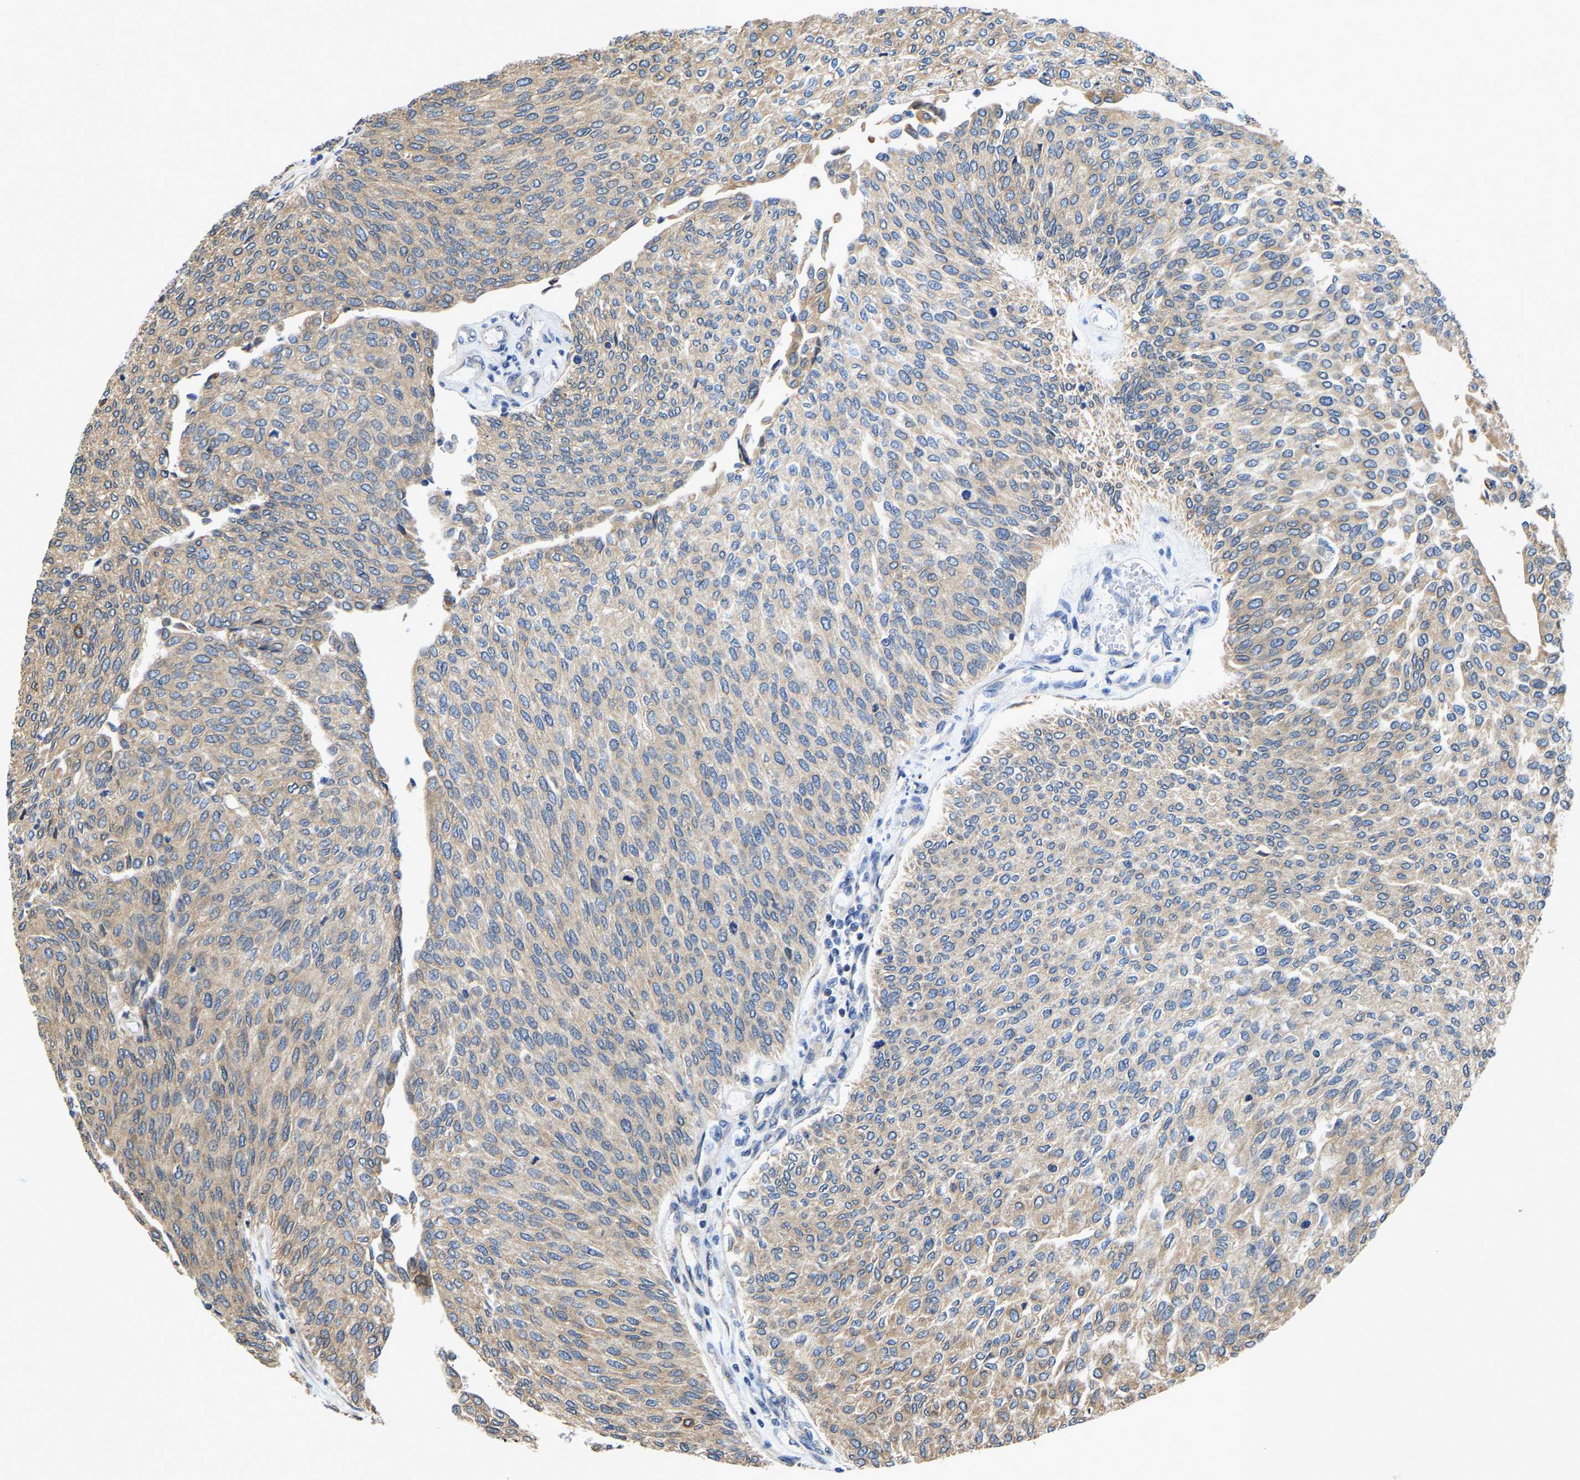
{"staining": {"intensity": "moderate", "quantity": ">75%", "location": "cytoplasmic/membranous"}, "tissue": "urothelial cancer", "cell_type": "Tumor cells", "image_type": "cancer", "snomed": [{"axis": "morphology", "description": "Urothelial carcinoma, Low grade"}, {"axis": "topography", "description": "Urinary bladder"}], "caption": "Immunohistochemical staining of urothelial cancer displays medium levels of moderate cytoplasmic/membranous protein staining in approximately >75% of tumor cells.", "gene": "ARL6IP5", "patient": {"sex": "female", "age": 79}}